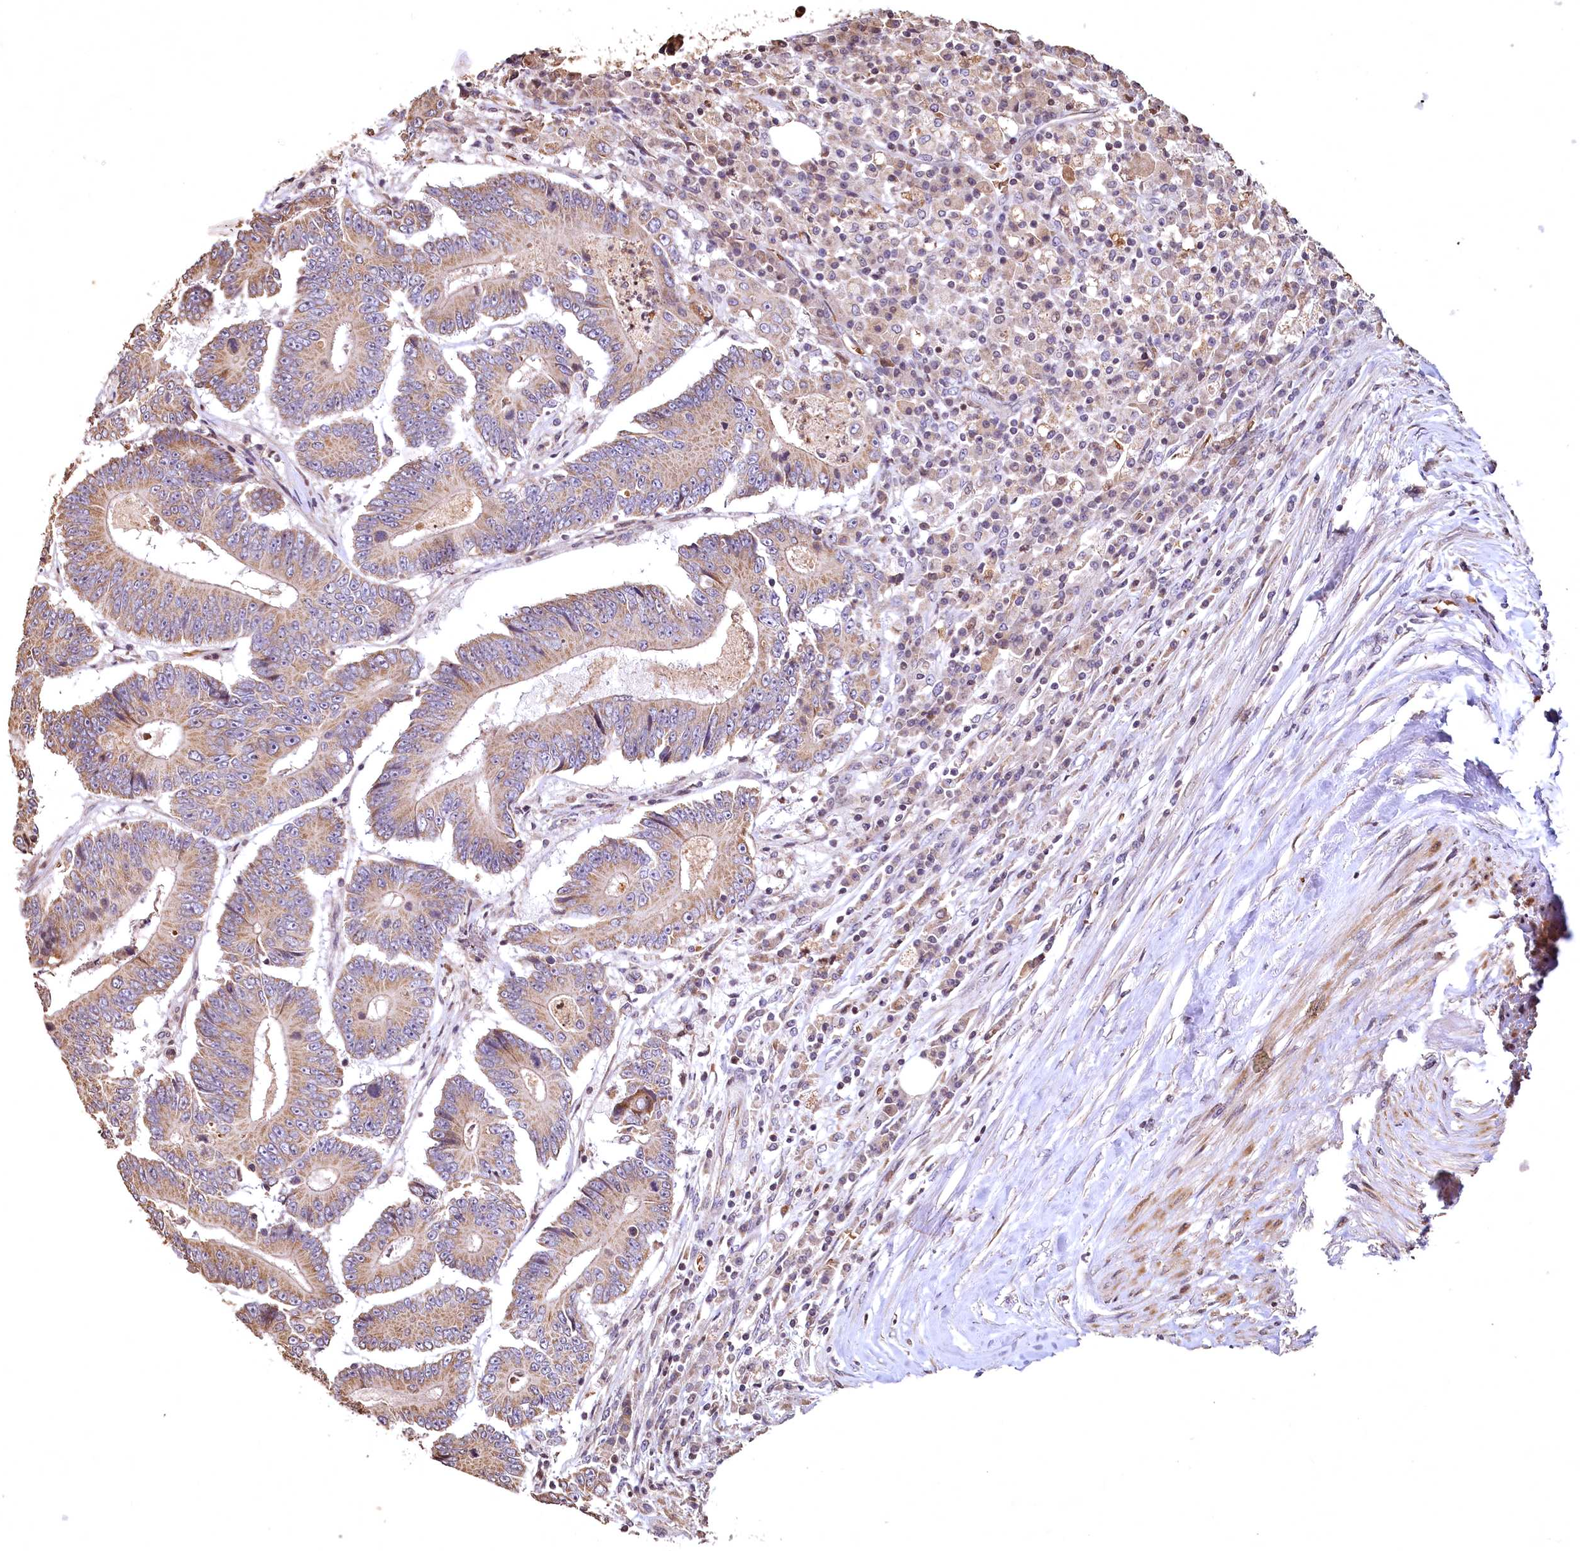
{"staining": {"intensity": "moderate", "quantity": ">75%", "location": "cytoplasmic/membranous"}, "tissue": "colorectal cancer", "cell_type": "Tumor cells", "image_type": "cancer", "snomed": [{"axis": "morphology", "description": "Adenocarcinoma, NOS"}, {"axis": "topography", "description": "Colon"}], "caption": "Immunohistochemistry (DAB) staining of human colorectal cancer (adenocarcinoma) displays moderate cytoplasmic/membranous protein positivity in about >75% of tumor cells.", "gene": "SPTA1", "patient": {"sex": "male", "age": 83}}